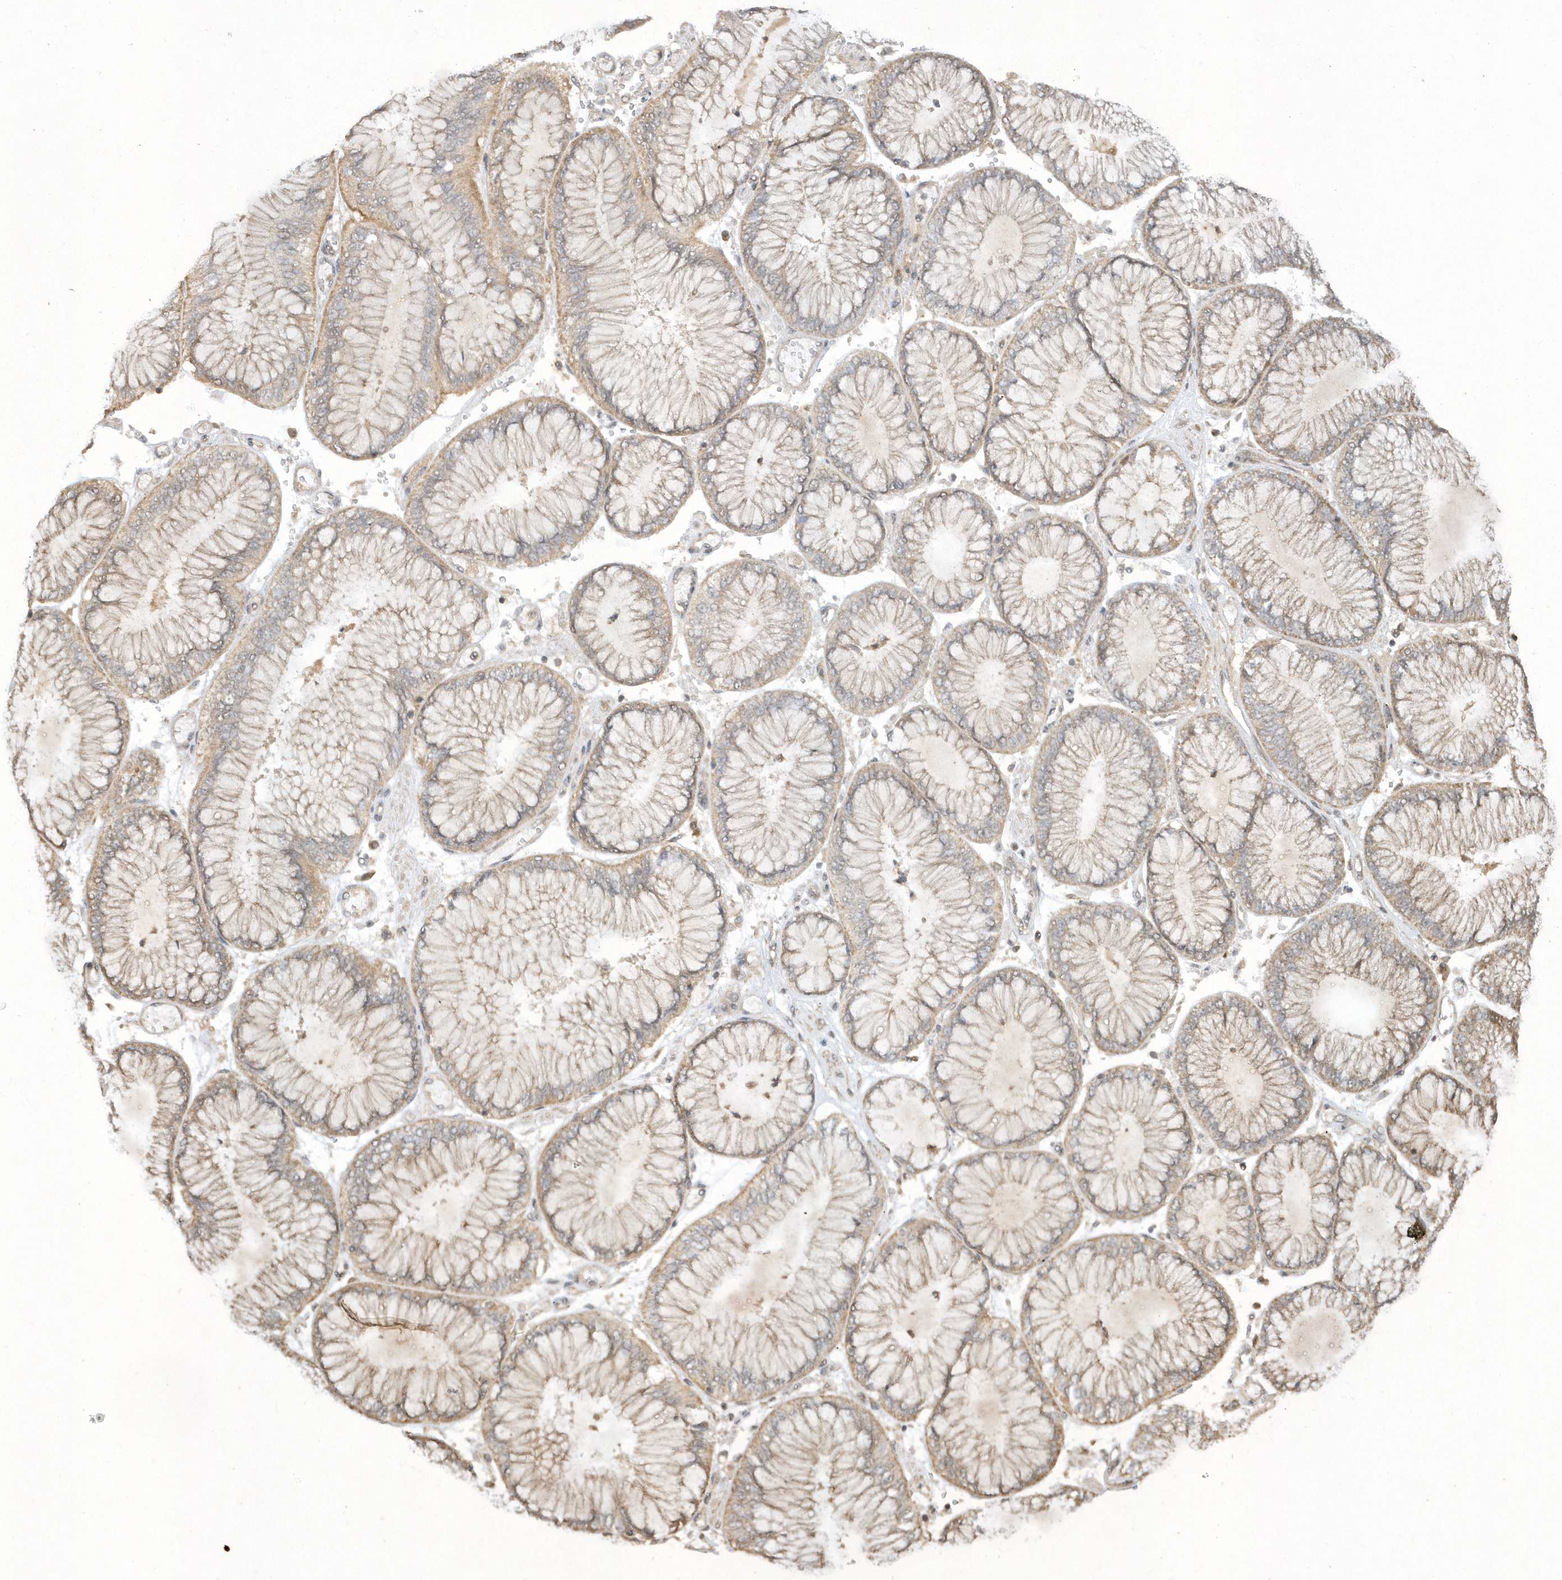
{"staining": {"intensity": "negative", "quantity": "none", "location": "none"}, "tissue": "stomach cancer", "cell_type": "Tumor cells", "image_type": "cancer", "snomed": [{"axis": "morphology", "description": "Adenocarcinoma, NOS"}, {"axis": "topography", "description": "Stomach"}], "caption": "Human stomach cancer (adenocarcinoma) stained for a protein using IHC shows no staining in tumor cells.", "gene": "ZNF213", "patient": {"sex": "male", "age": 76}}